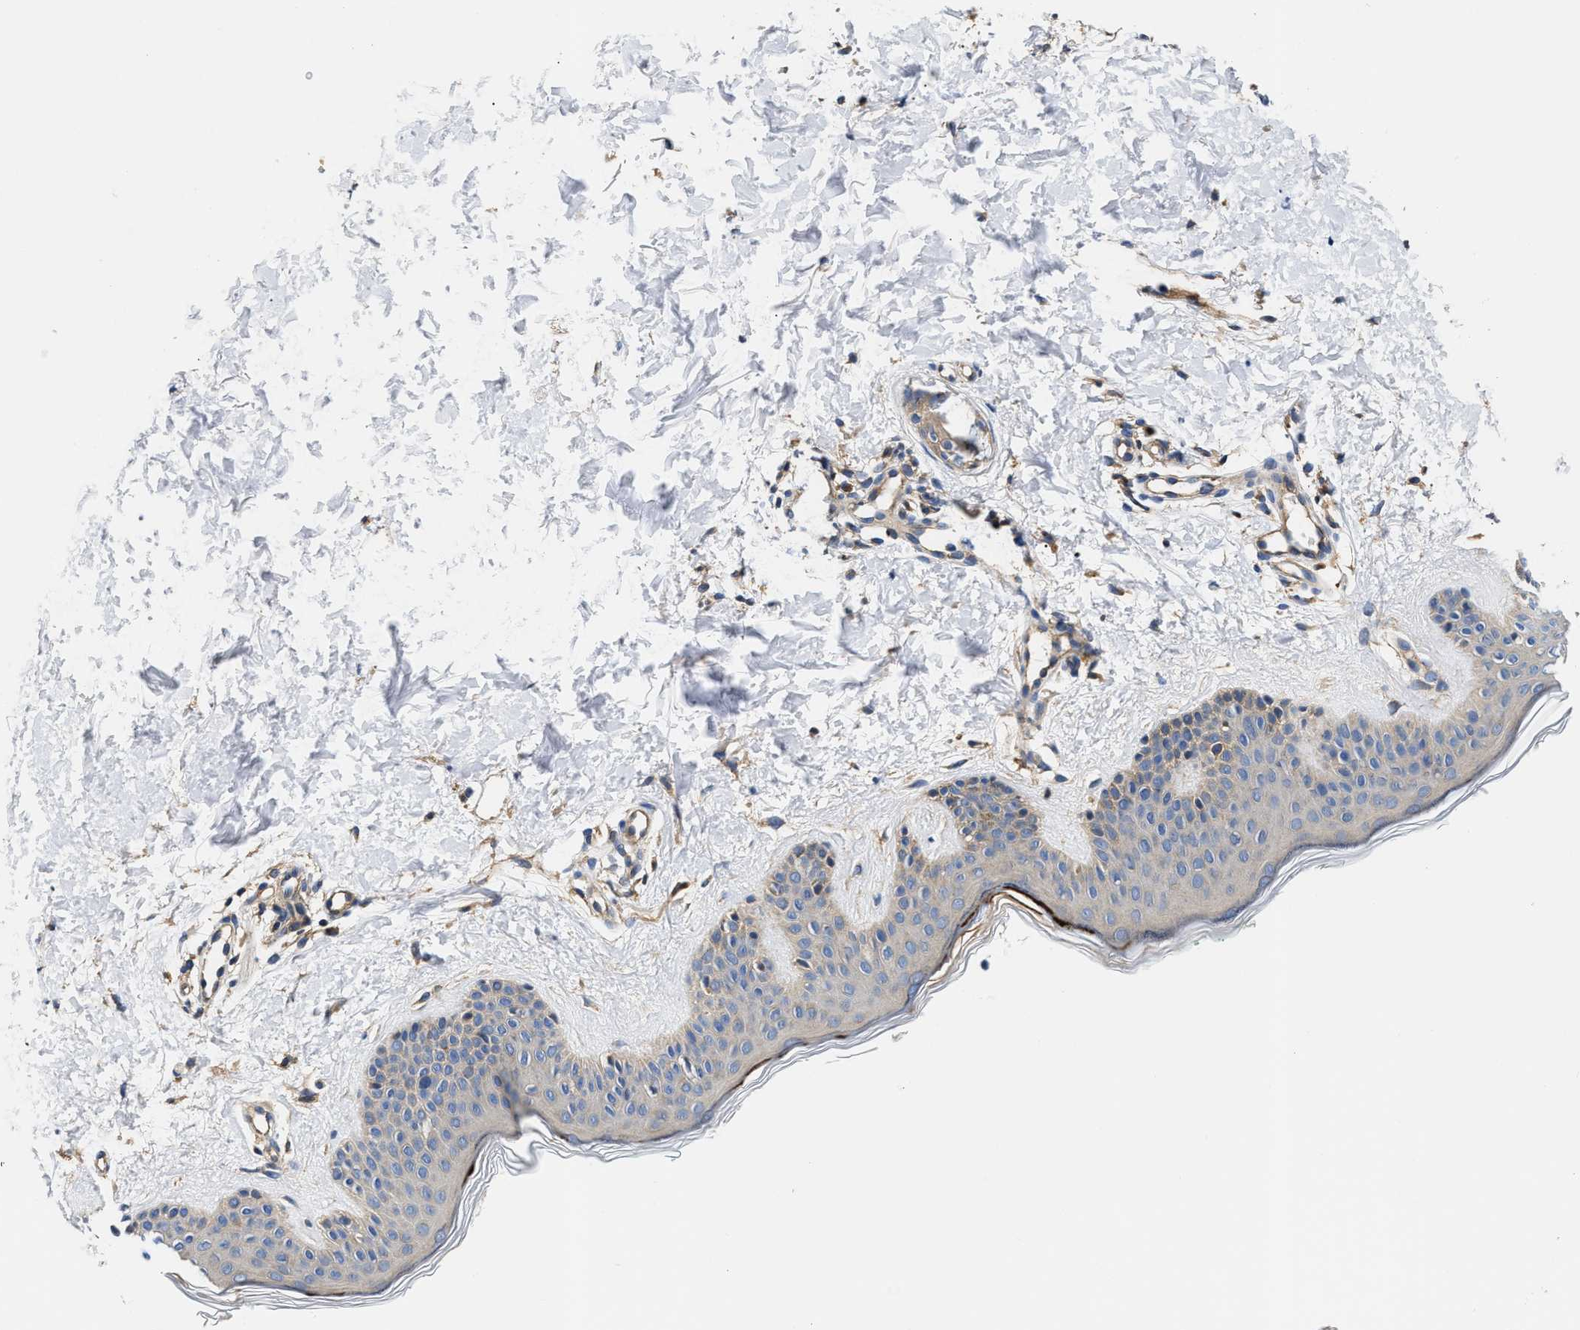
{"staining": {"intensity": "moderate", "quantity": ">75%", "location": "cytoplasmic/membranous"}, "tissue": "skin", "cell_type": "Fibroblasts", "image_type": "normal", "snomed": [{"axis": "morphology", "description": "Normal tissue, NOS"}, {"axis": "topography", "description": "Skin"}], "caption": "Immunohistochemical staining of normal human skin displays moderate cytoplasmic/membranous protein staining in about >75% of fibroblasts. (brown staining indicates protein expression, while blue staining denotes nuclei).", "gene": "TEX2", "patient": {"sex": "male", "age": 30}}